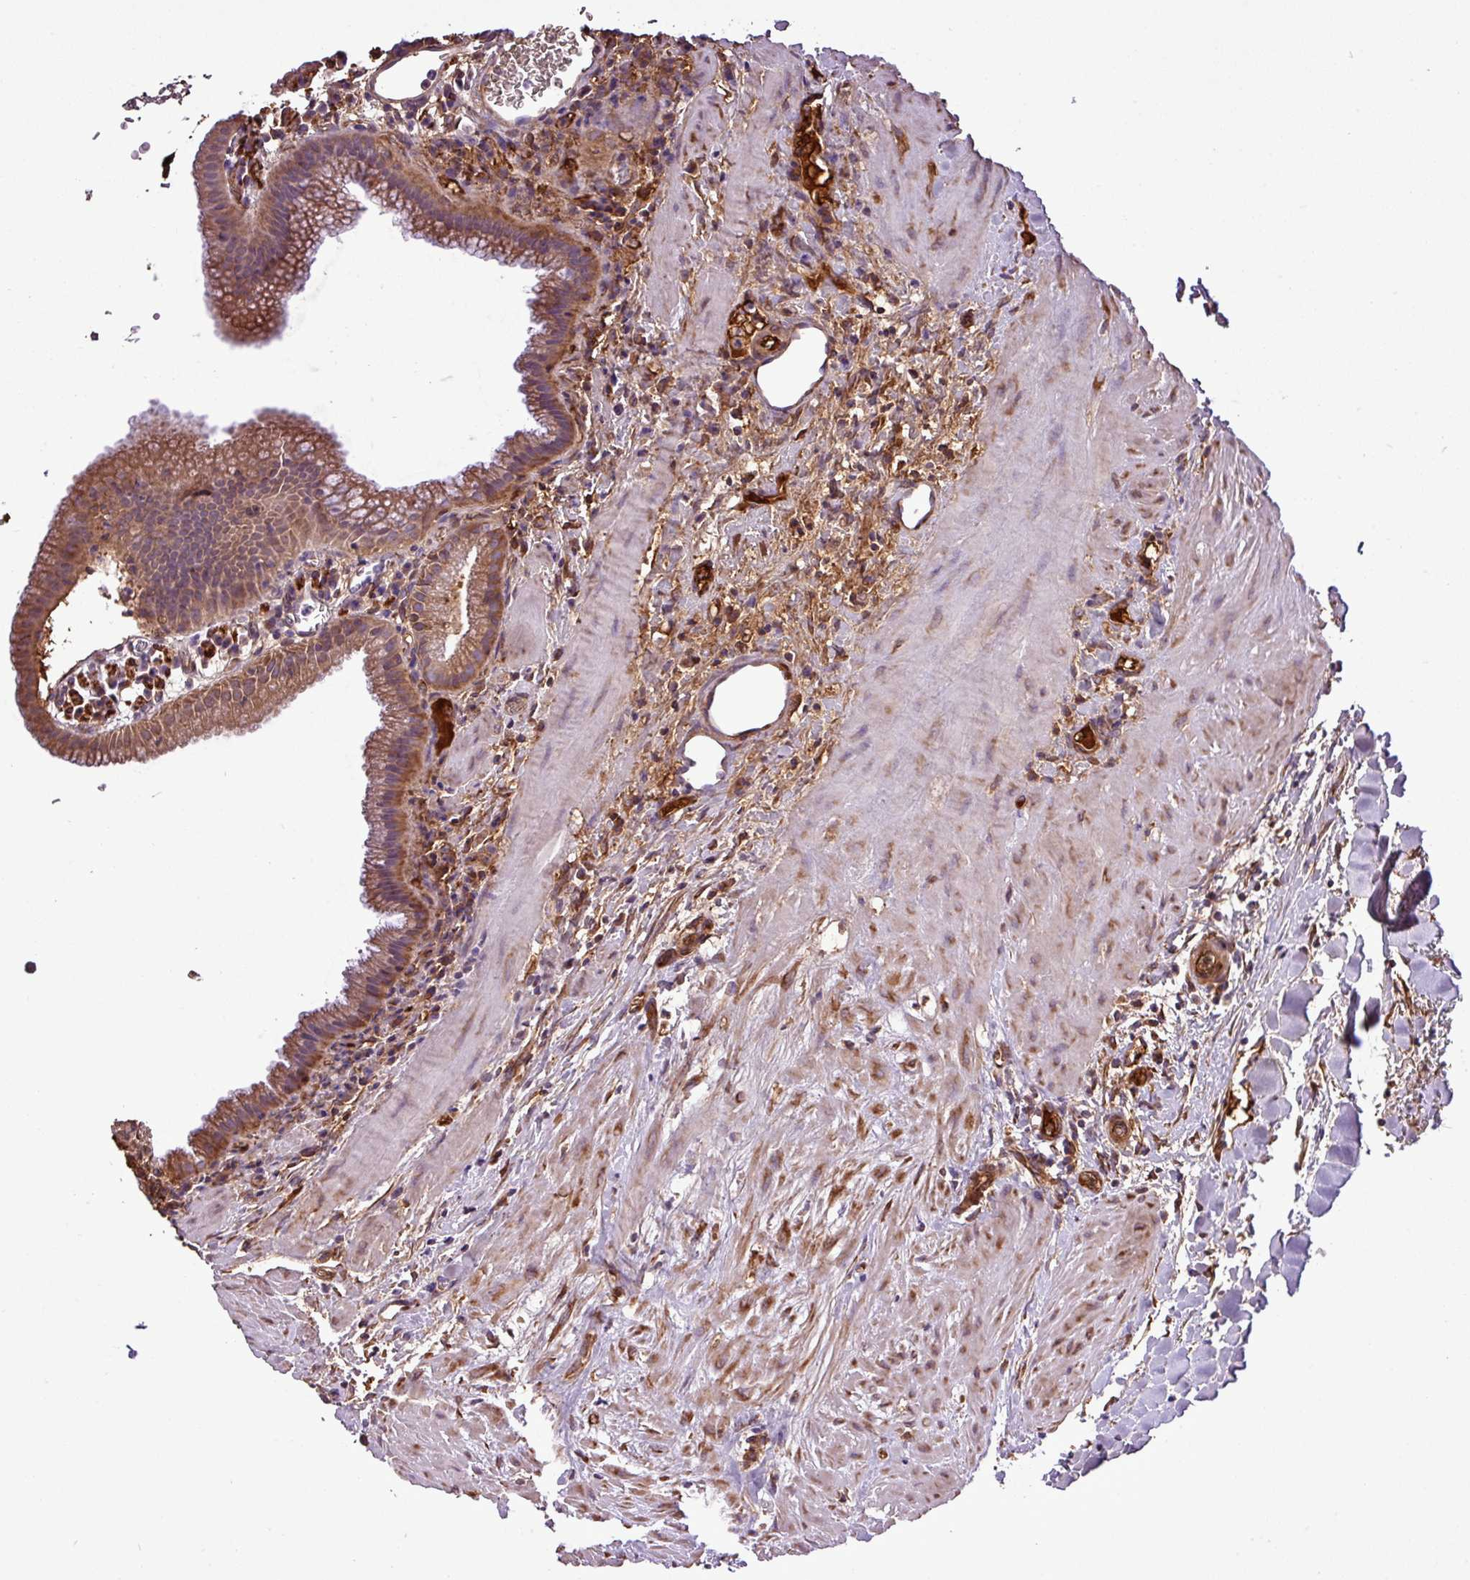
{"staining": {"intensity": "moderate", "quantity": ">75%", "location": "cytoplasmic/membranous"}, "tissue": "gallbladder", "cell_type": "Glandular cells", "image_type": "normal", "snomed": [{"axis": "morphology", "description": "Normal tissue, NOS"}, {"axis": "topography", "description": "Gallbladder"}], "caption": "Immunohistochemical staining of unremarkable human gallbladder reveals medium levels of moderate cytoplasmic/membranous expression in about >75% of glandular cells. (DAB IHC, brown staining for protein, blue staining for nuclei).", "gene": "CWH43", "patient": {"sex": "male", "age": 78}}